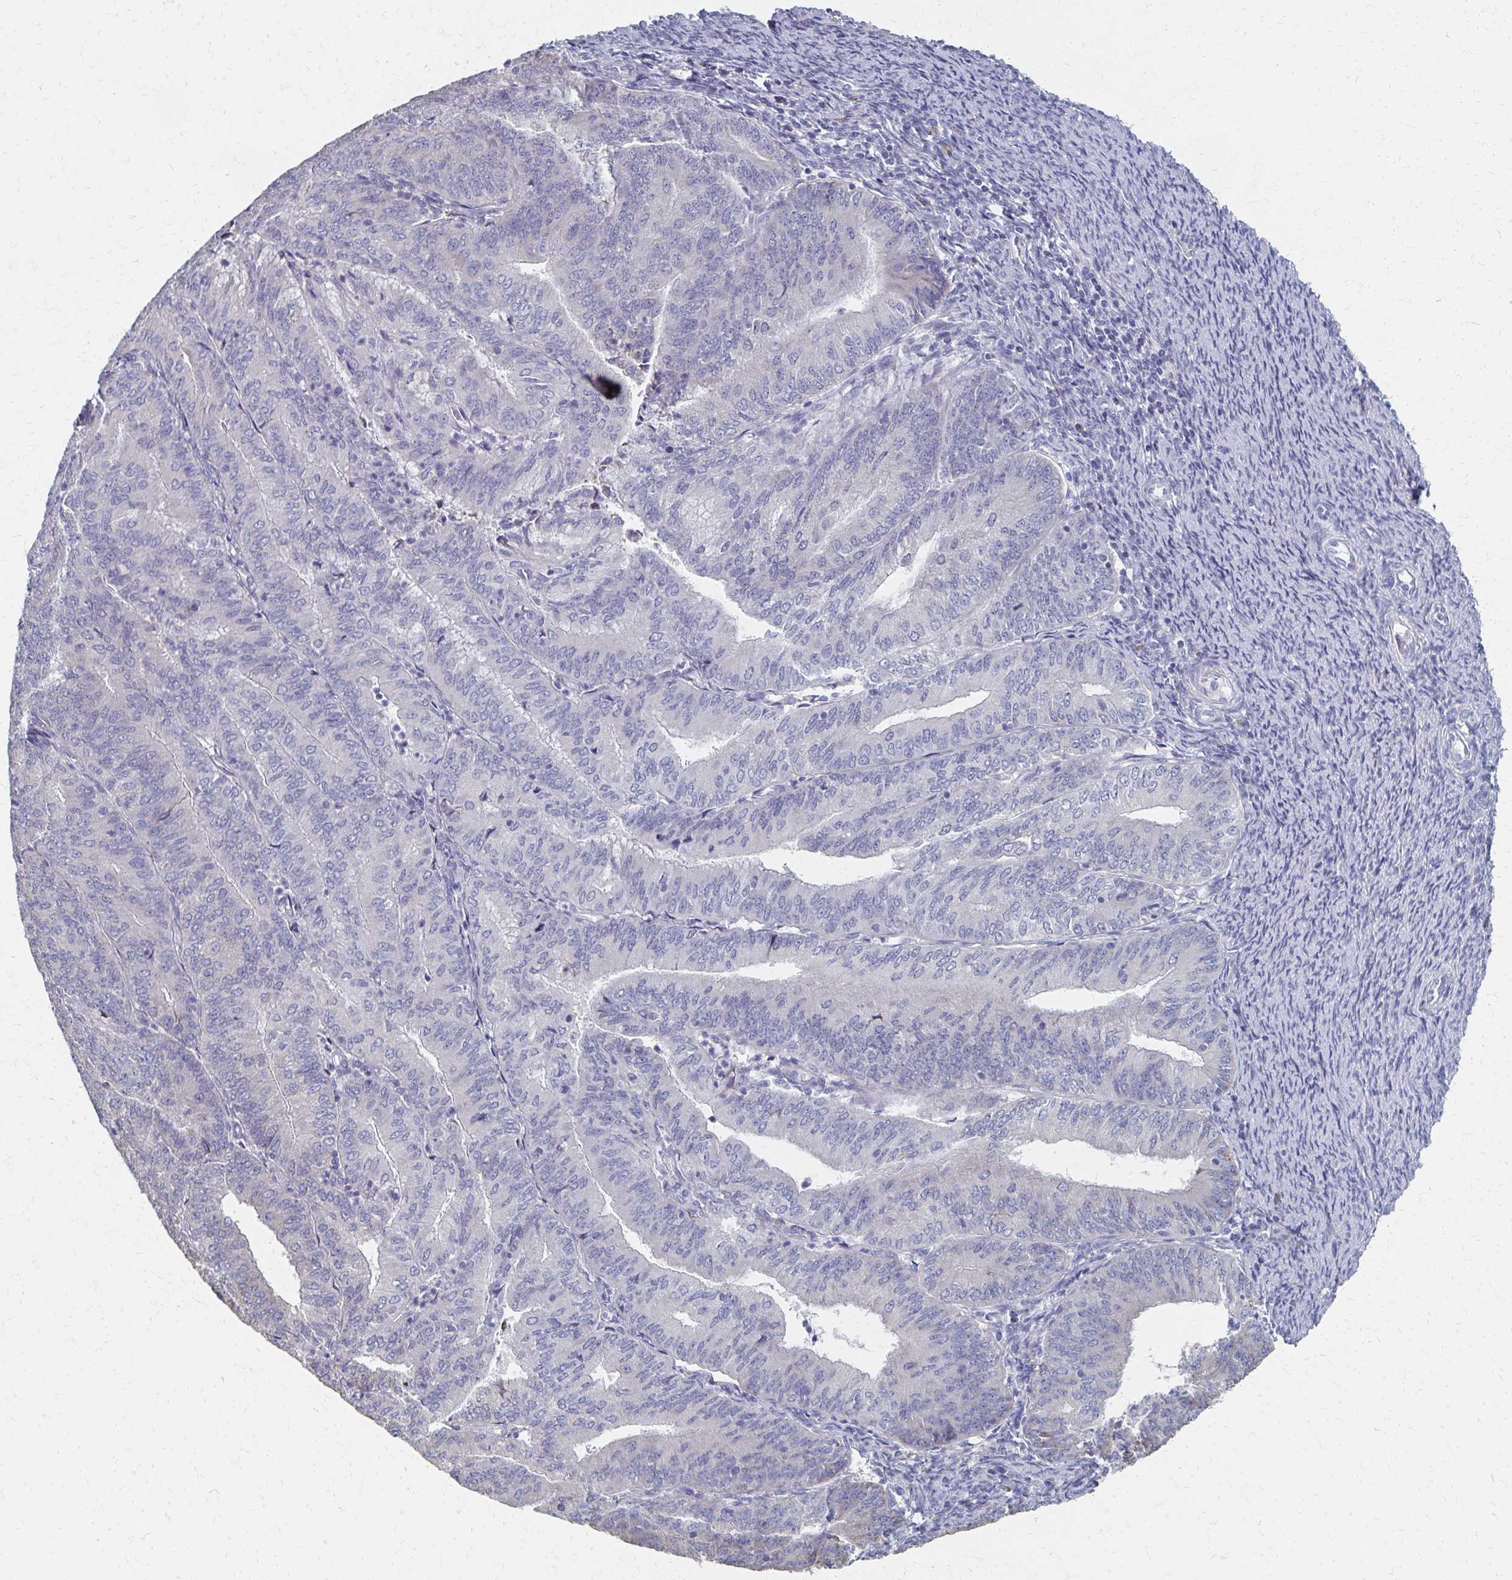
{"staining": {"intensity": "negative", "quantity": "none", "location": "none"}, "tissue": "endometrial cancer", "cell_type": "Tumor cells", "image_type": "cancer", "snomed": [{"axis": "morphology", "description": "Adenocarcinoma, NOS"}, {"axis": "topography", "description": "Endometrium"}], "caption": "This is an immunohistochemistry micrograph of human endometrial adenocarcinoma. There is no staining in tumor cells.", "gene": "ATP1A3", "patient": {"sex": "female", "age": 57}}